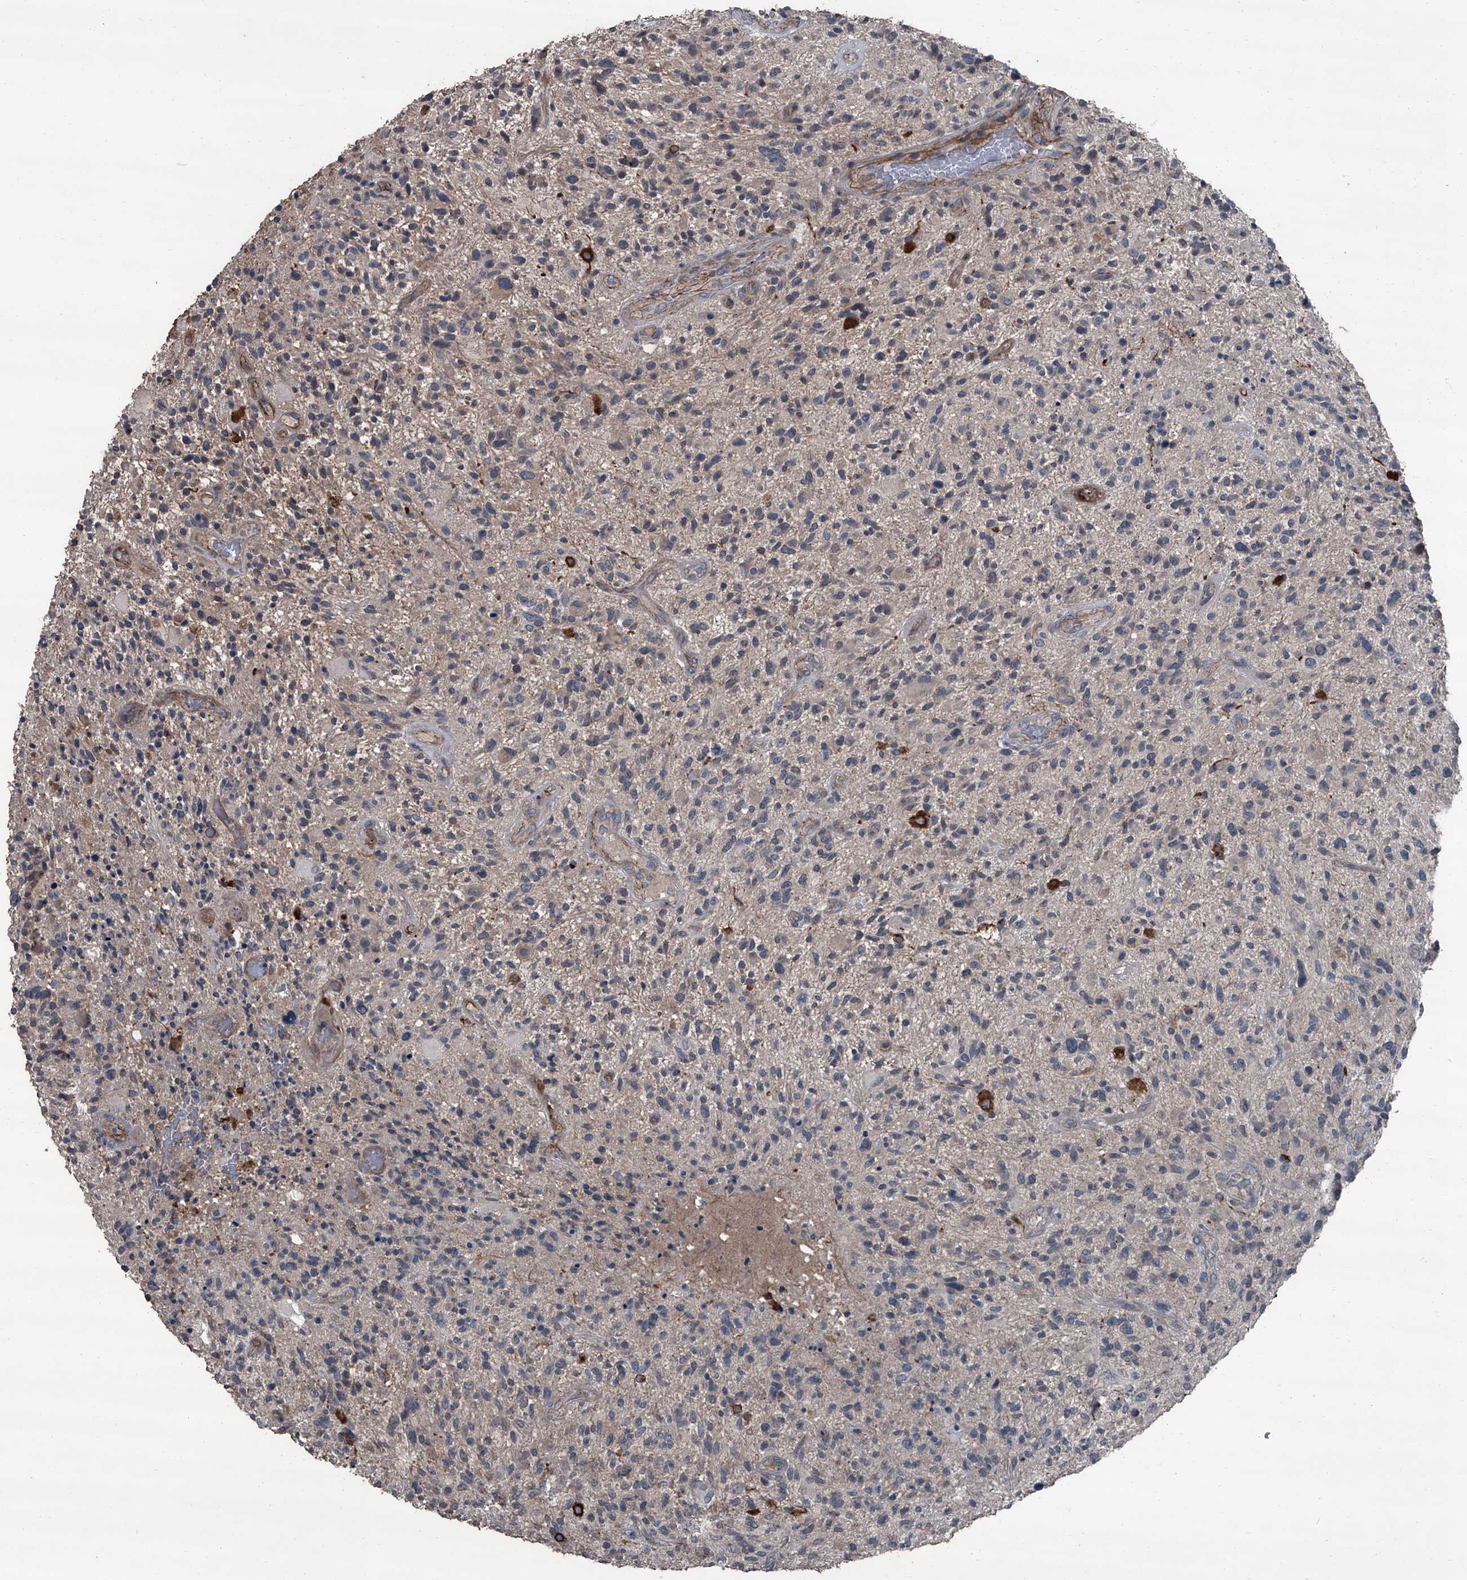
{"staining": {"intensity": "negative", "quantity": "none", "location": "none"}, "tissue": "glioma", "cell_type": "Tumor cells", "image_type": "cancer", "snomed": [{"axis": "morphology", "description": "Glioma, malignant, High grade"}, {"axis": "topography", "description": "Brain"}], "caption": "High power microscopy photomicrograph of an immunohistochemistry (IHC) image of high-grade glioma (malignant), revealing no significant positivity in tumor cells.", "gene": "OARD1", "patient": {"sex": "male", "age": 47}}